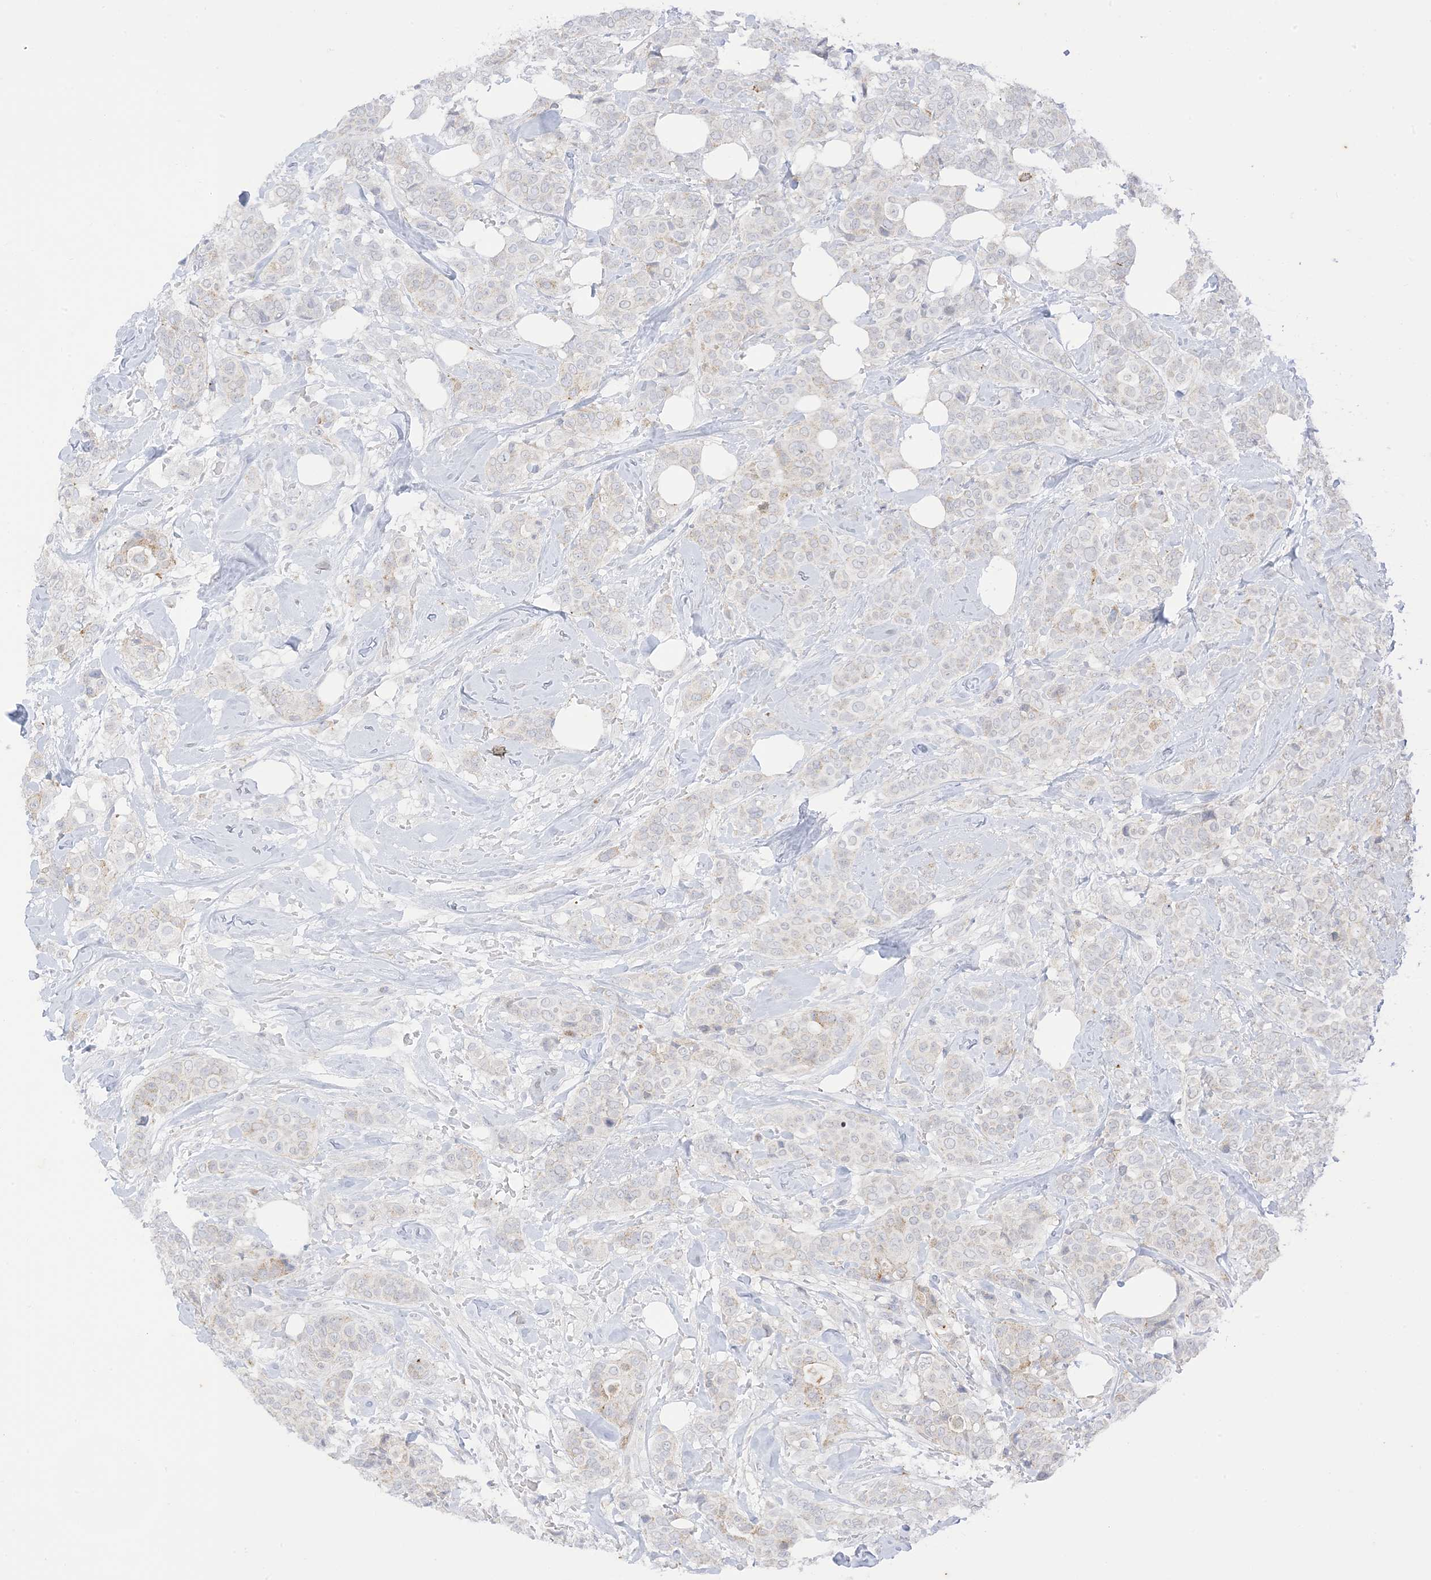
{"staining": {"intensity": "negative", "quantity": "none", "location": "none"}, "tissue": "breast cancer", "cell_type": "Tumor cells", "image_type": "cancer", "snomed": [{"axis": "morphology", "description": "Lobular carcinoma"}, {"axis": "topography", "description": "Breast"}], "caption": "A photomicrograph of breast cancer stained for a protein demonstrates no brown staining in tumor cells.", "gene": "RAC1", "patient": {"sex": "female", "age": 51}}